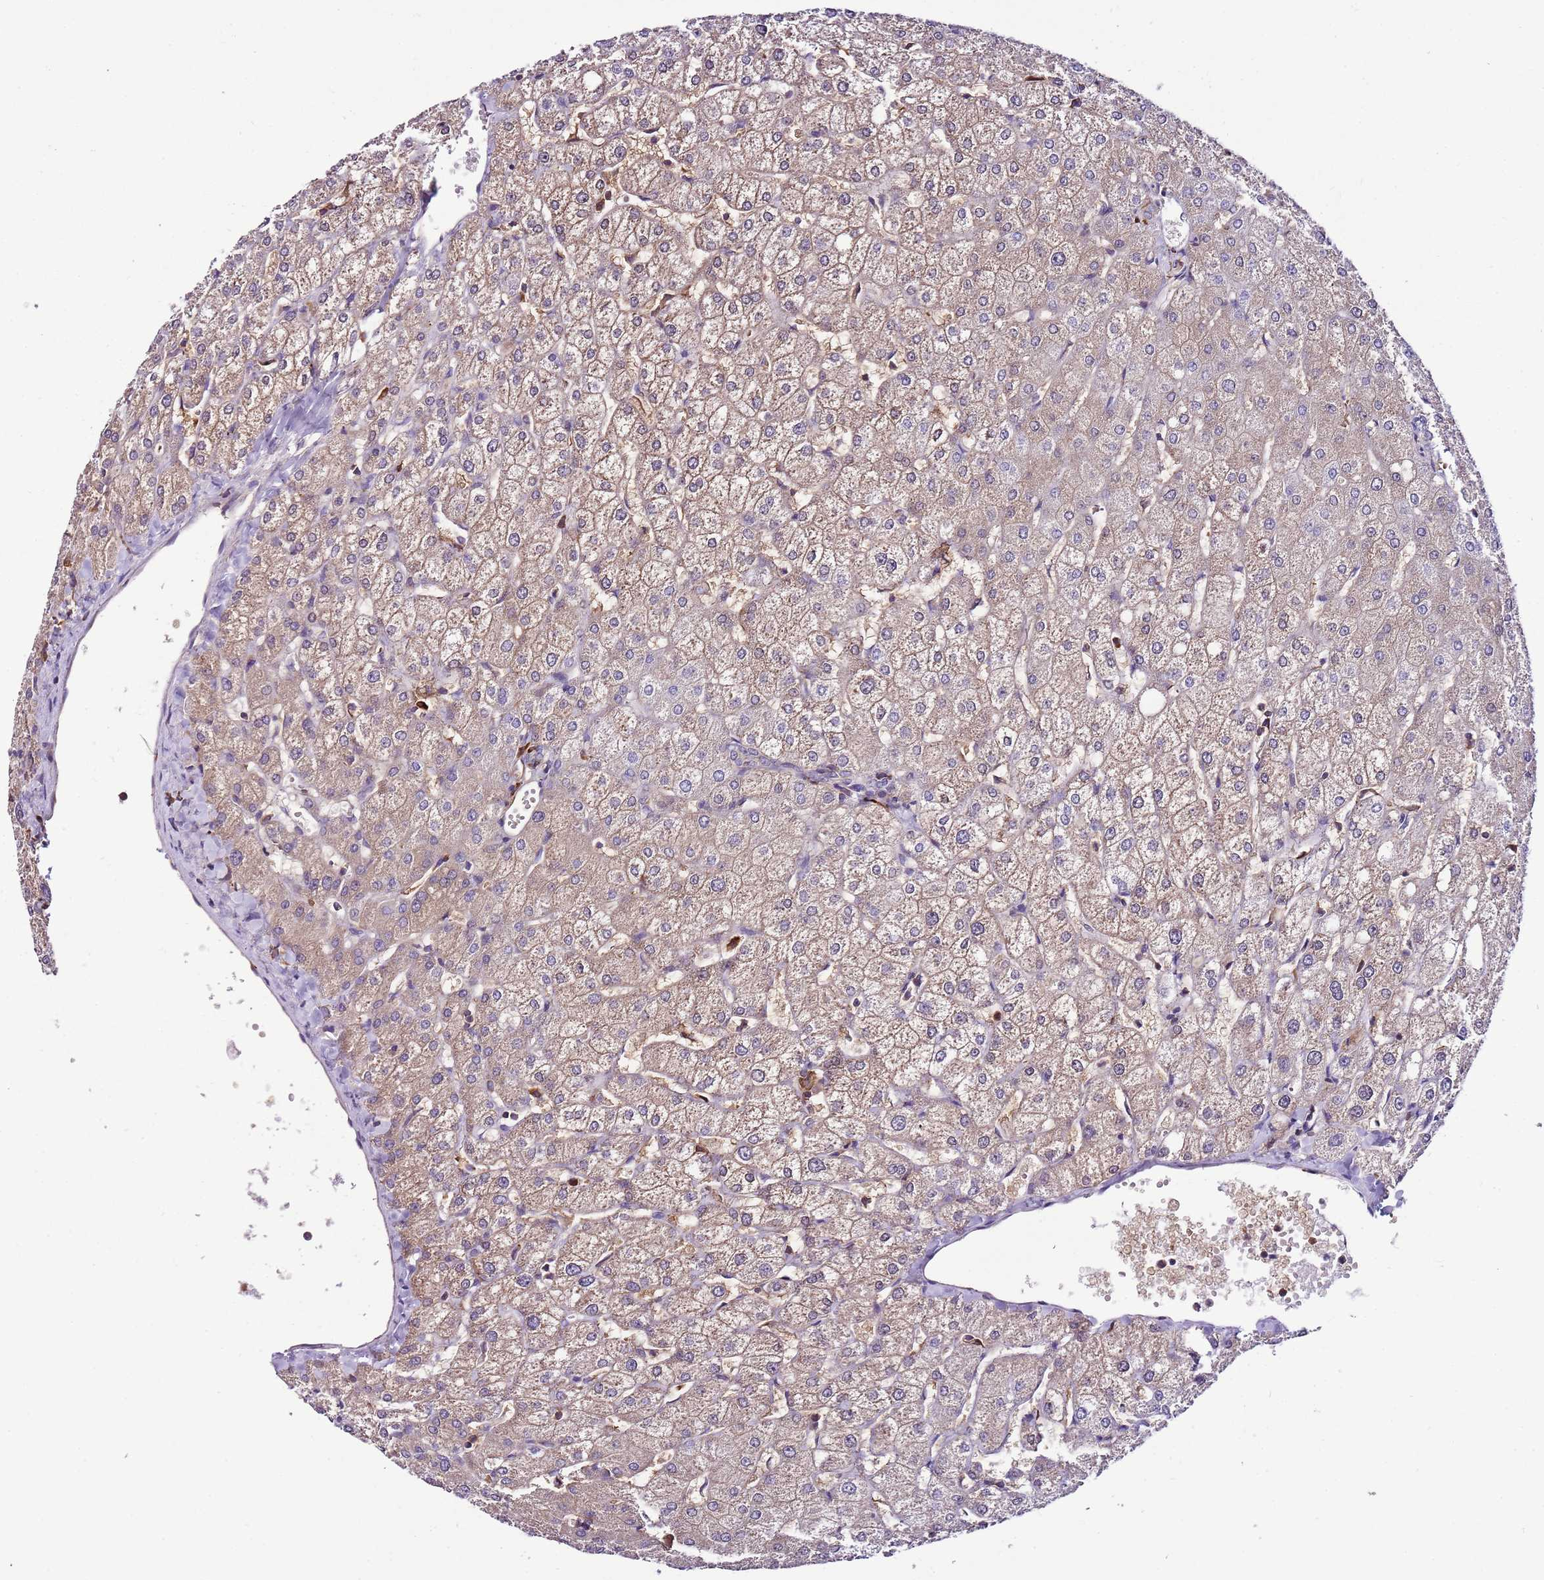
{"staining": {"intensity": "negative", "quantity": "none", "location": "none"}, "tissue": "liver", "cell_type": "Cholangiocytes", "image_type": "normal", "snomed": [{"axis": "morphology", "description": "Normal tissue, NOS"}, {"axis": "topography", "description": "Liver"}], "caption": "Immunohistochemistry (IHC) photomicrograph of normal liver: human liver stained with DAB (3,3'-diaminobenzidine) demonstrates no significant protein positivity in cholangiocytes. (DAB immunohistochemistry, high magnification).", "gene": "ATXN2L", "patient": {"sex": "female", "age": 54}}